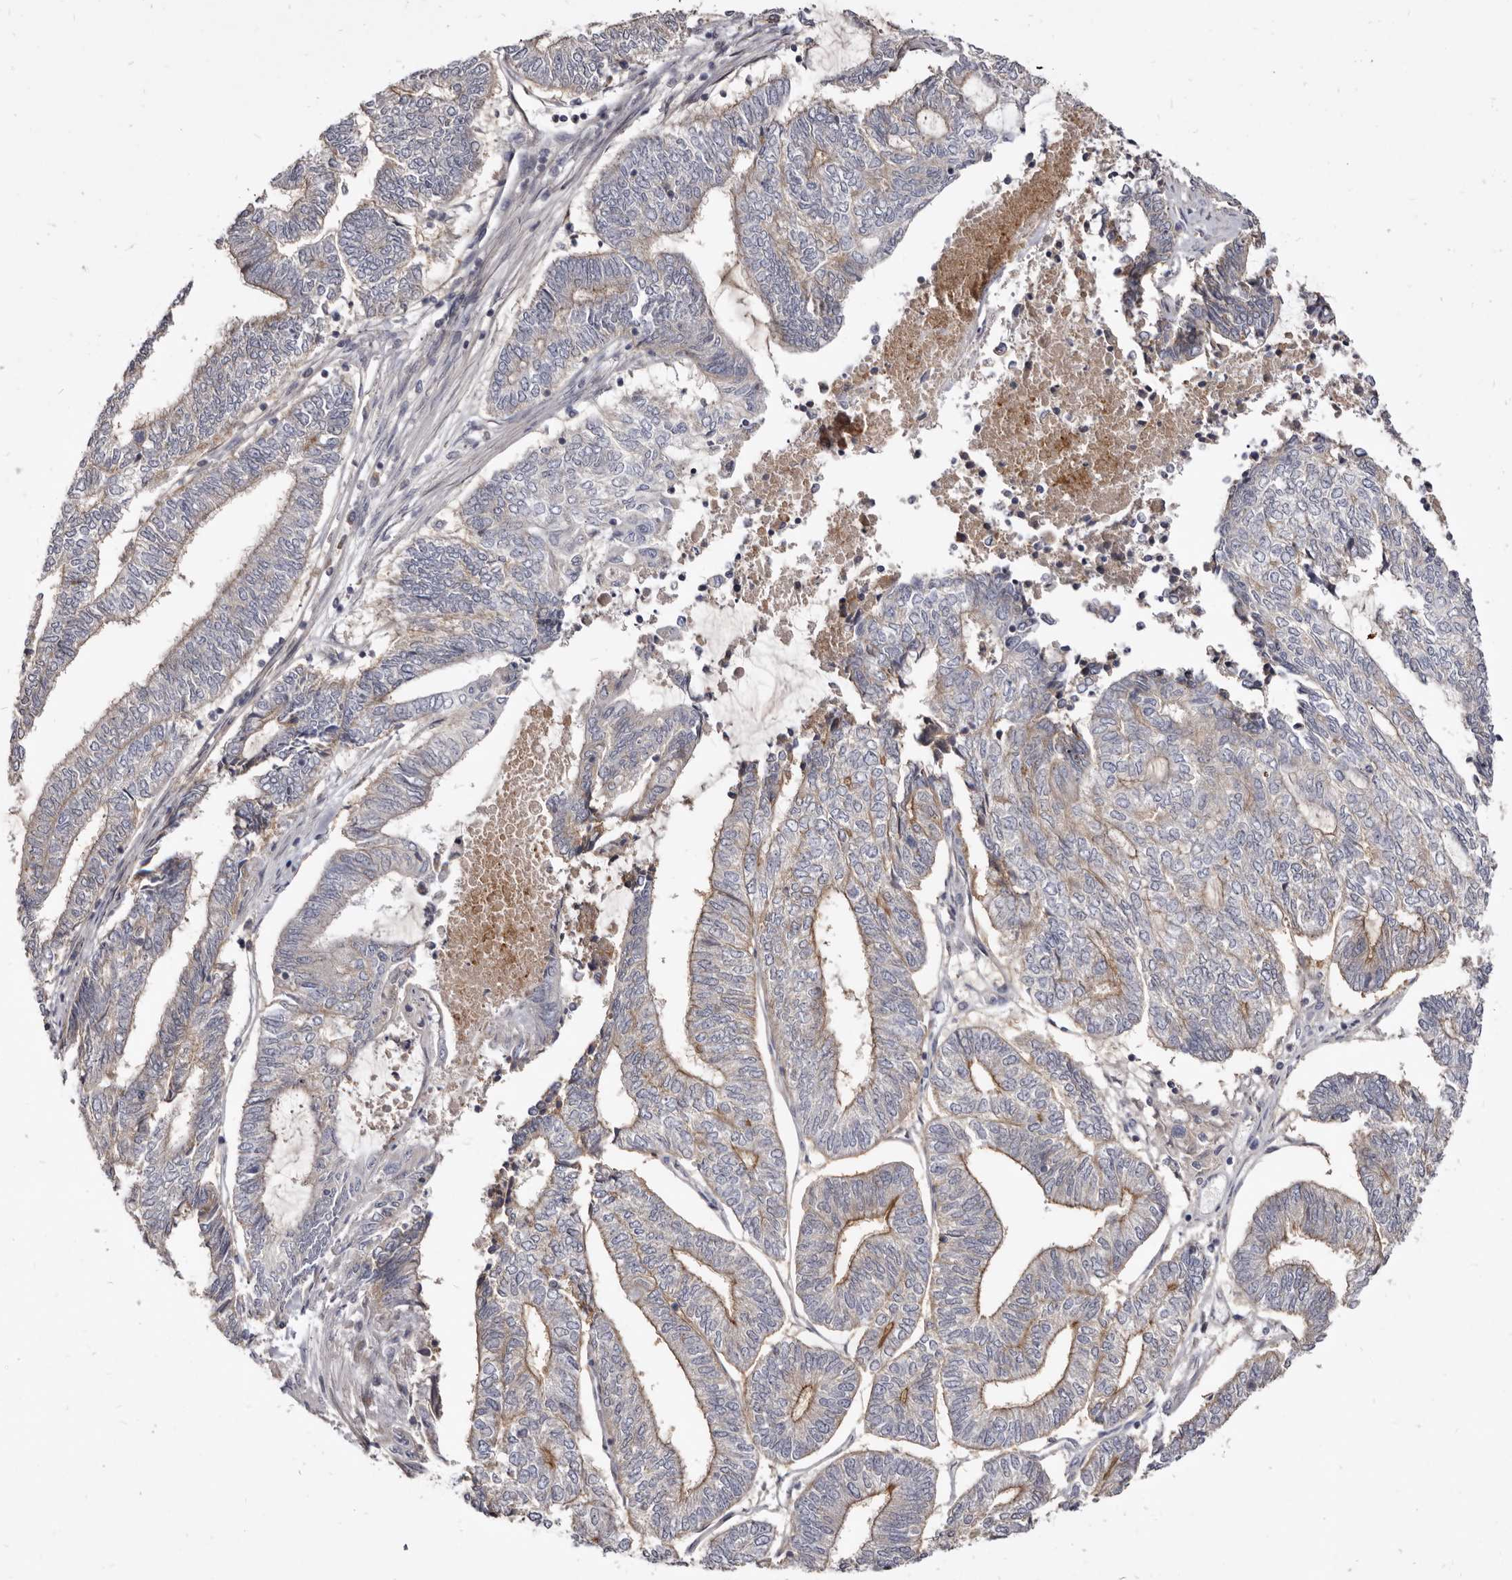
{"staining": {"intensity": "moderate", "quantity": "25%-75%", "location": "cytoplasmic/membranous"}, "tissue": "endometrial cancer", "cell_type": "Tumor cells", "image_type": "cancer", "snomed": [{"axis": "morphology", "description": "Adenocarcinoma, NOS"}, {"axis": "topography", "description": "Uterus"}, {"axis": "topography", "description": "Endometrium"}], "caption": "Endometrial cancer stained for a protein (brown) exhibits moderate cytoplasmic/membranous positive staining in about 25%-75% of tumor cells.", "gene": "FAS", "patient": {"sex": "female", "age": 70}}